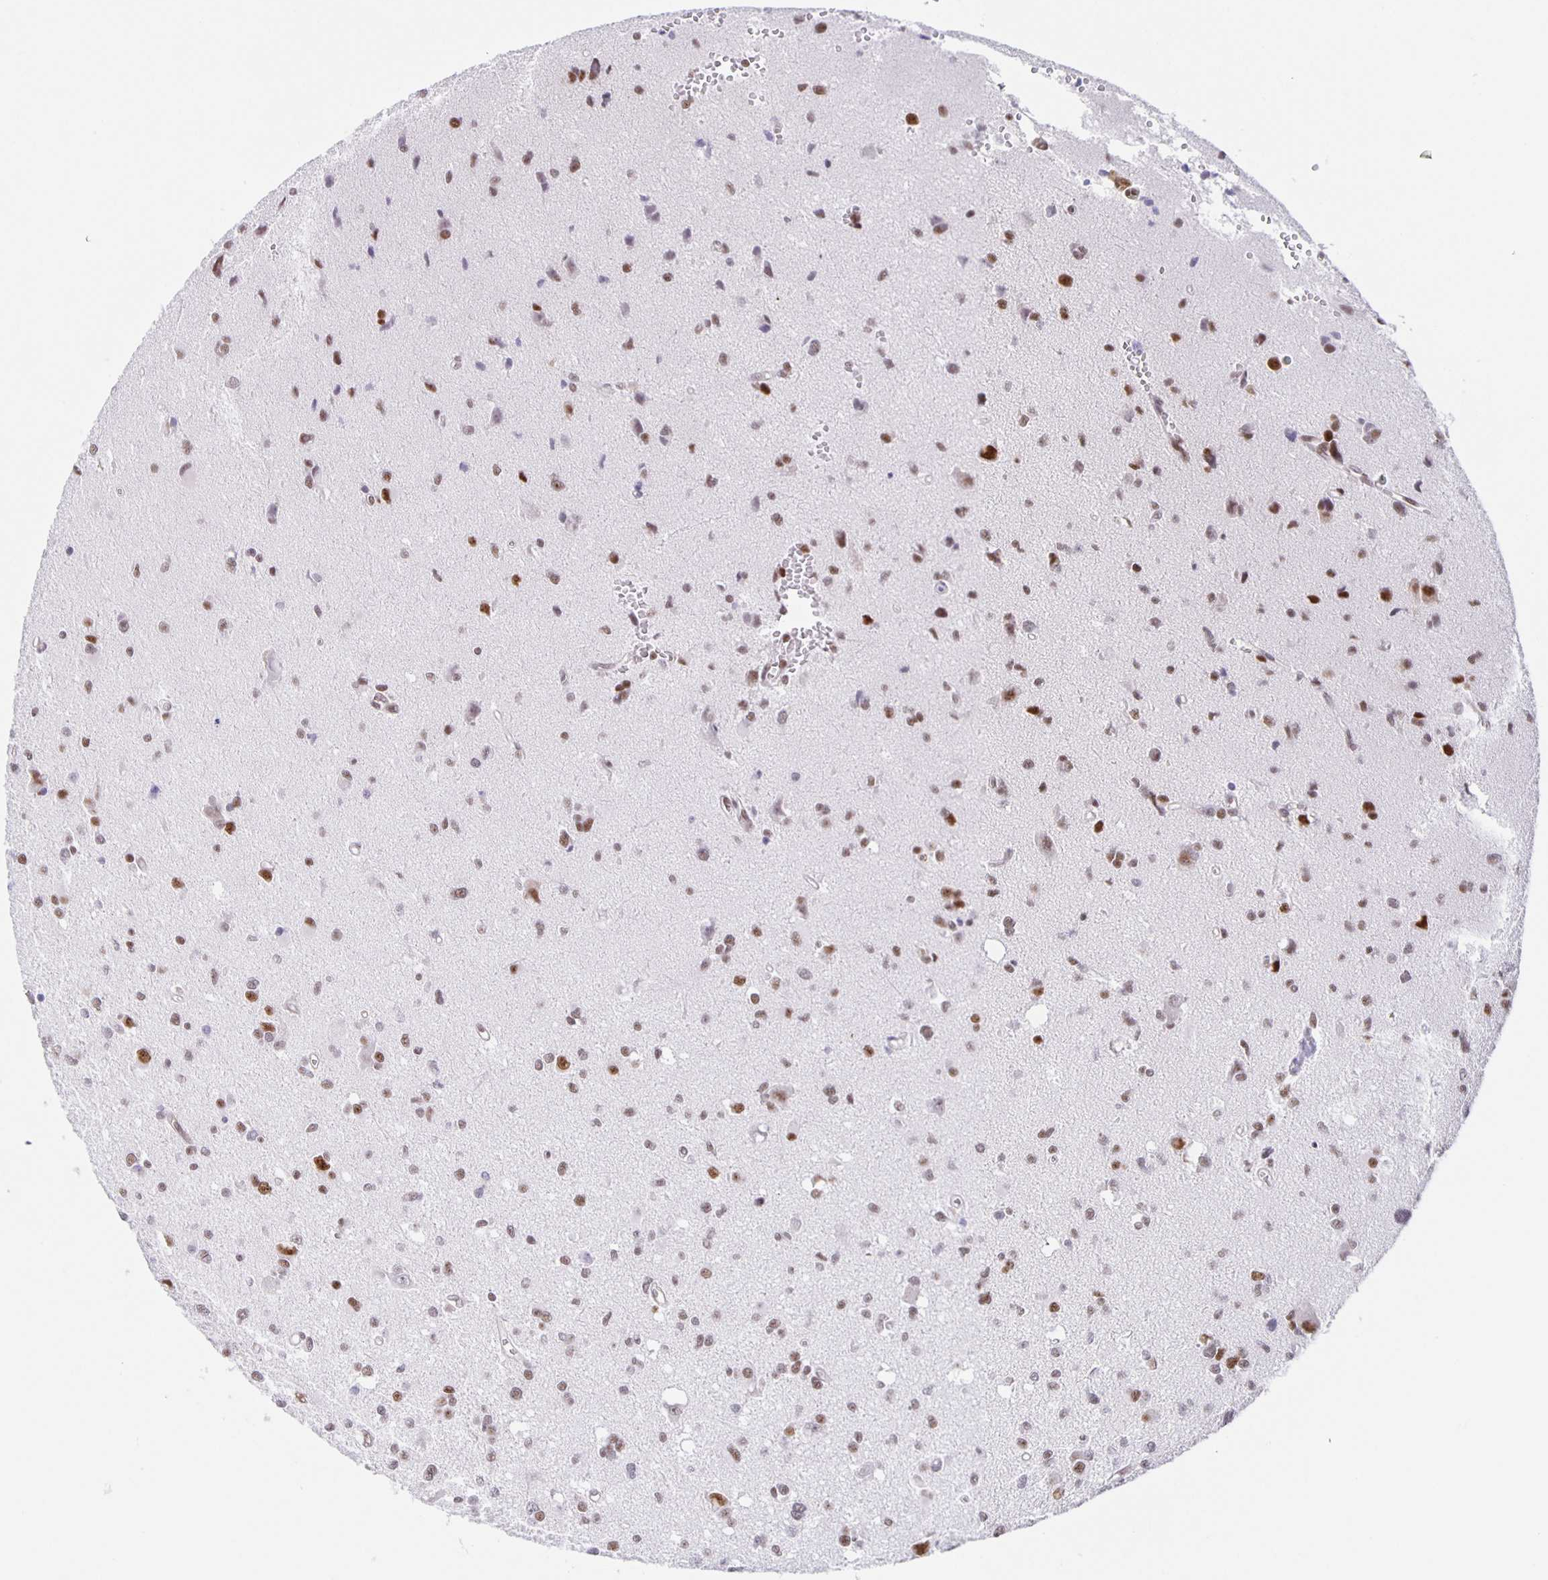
{"staining": {"intensity": "moderate", "quantity": ">75%", "location": "nuclear"}, "tissue": "glioma", "cell_type": "Tumor cells", "image_type": "cancer", "snomed": [{"axis": "morphology", "description": "Glioma, malignant, High grade"}, {"axis": "topography", "description": "Brain"}], "caption": "Brown immunohistochemical staining in human malignant high-grade glioma demonstrates moderate nuclear expression in about >75% of tumor cells. (IHC, brightfield microscopy, high magnification).", "gene": "ZRANB2", "patient": {"sex": "male", "age": 23}}